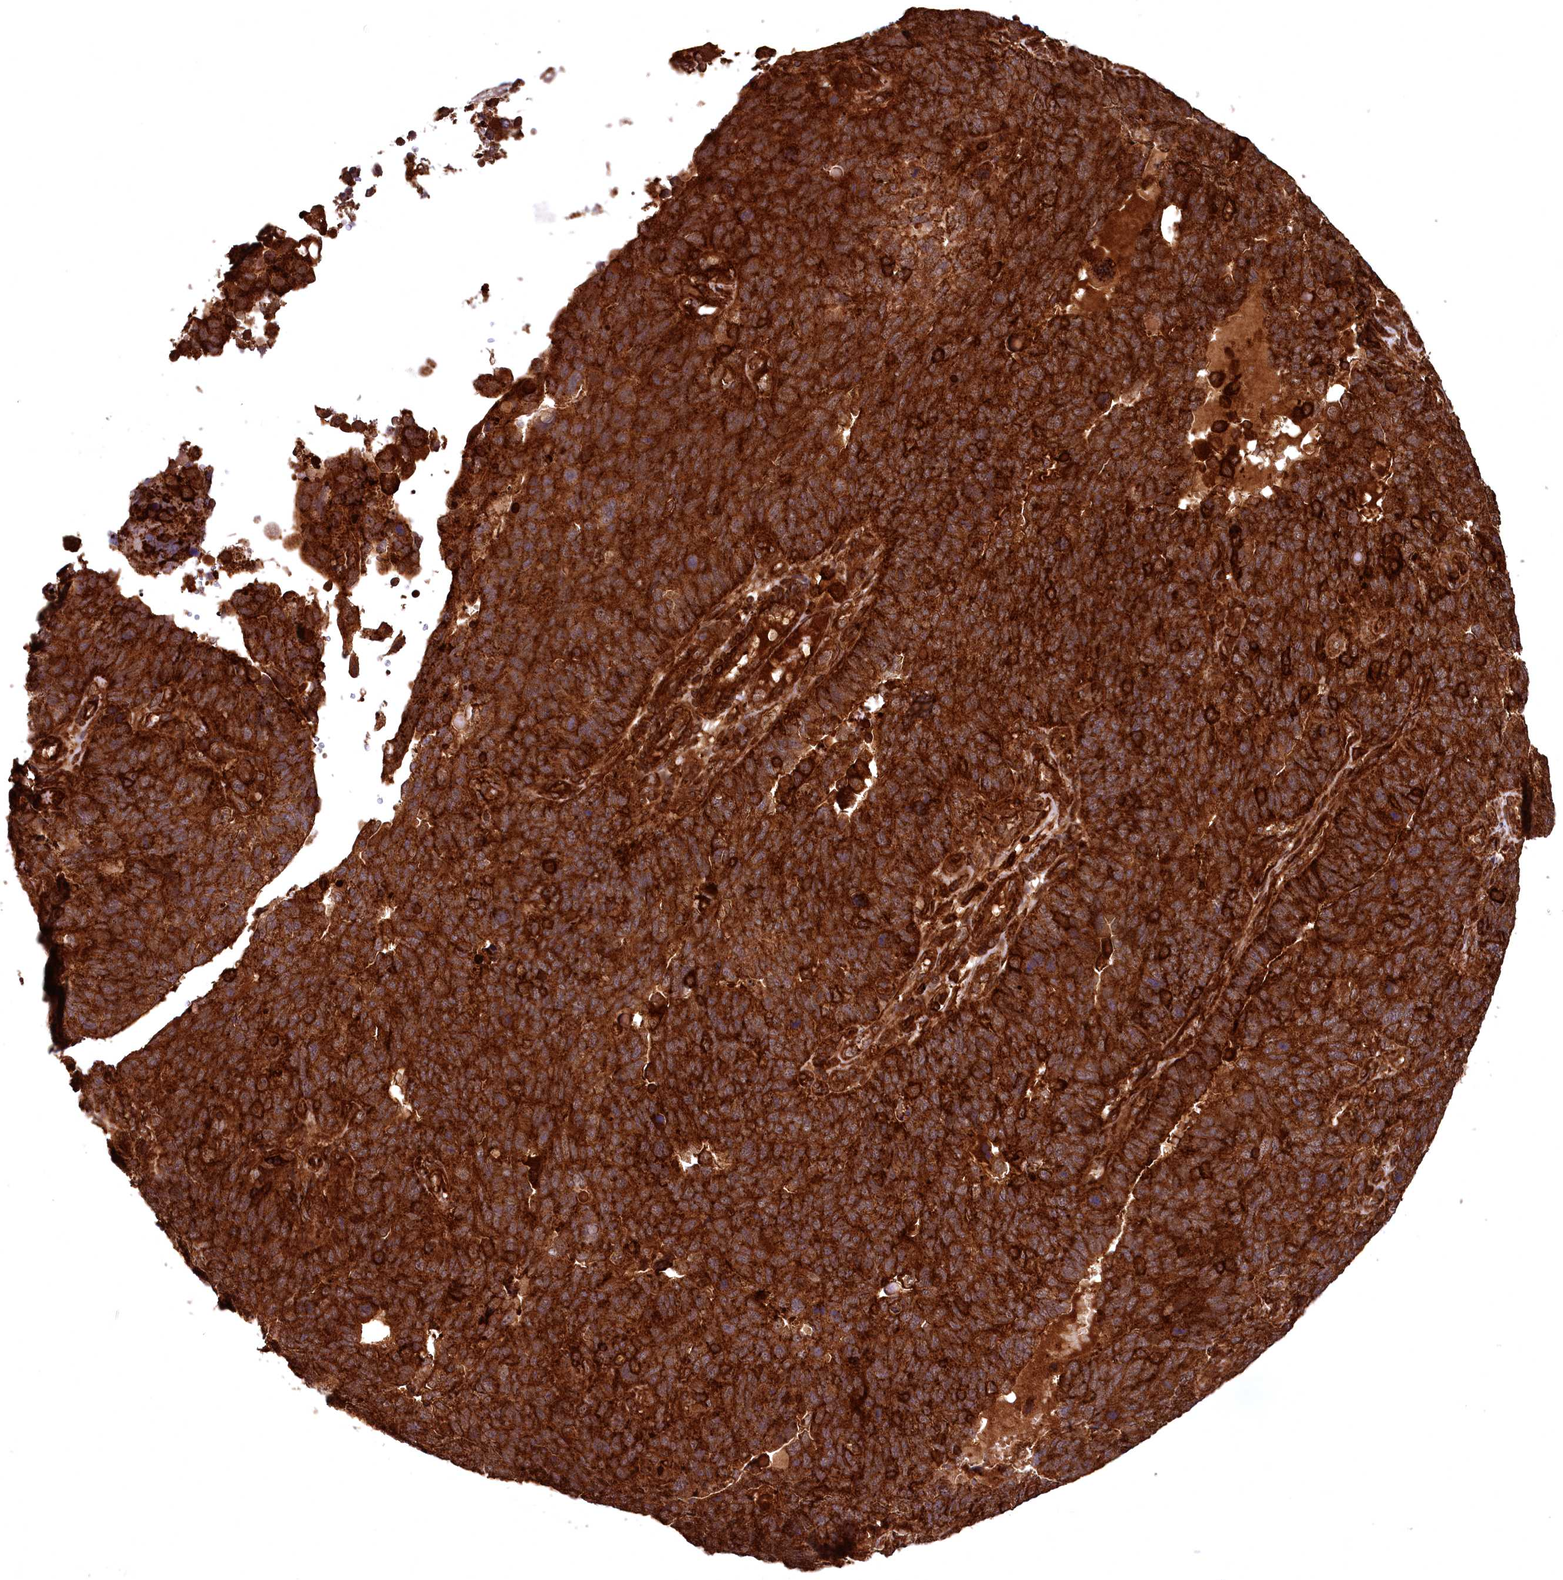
{"staining": {"intensity": "strong", "quantity": ">75%", "location": "cytoplasmic/membranous"}, "tissue": "endometrial cancer", "cell_type": "Tumor cells", "image_type": "cancer", "snomed": [{"axis": "morphology", "description": "Adenocarcinoma, NOS"}, {"axis": "topography", "description": "Endometrium"}], "caption": "Immunohistochemistry of human endometrial adenocarcinoma demonstrates high levels of strong cytoplasmic/membranous positivity in approximately >75% of tumor cells.", "gene": "STUB1", "patient": {"sex": "female", "age": 66}}